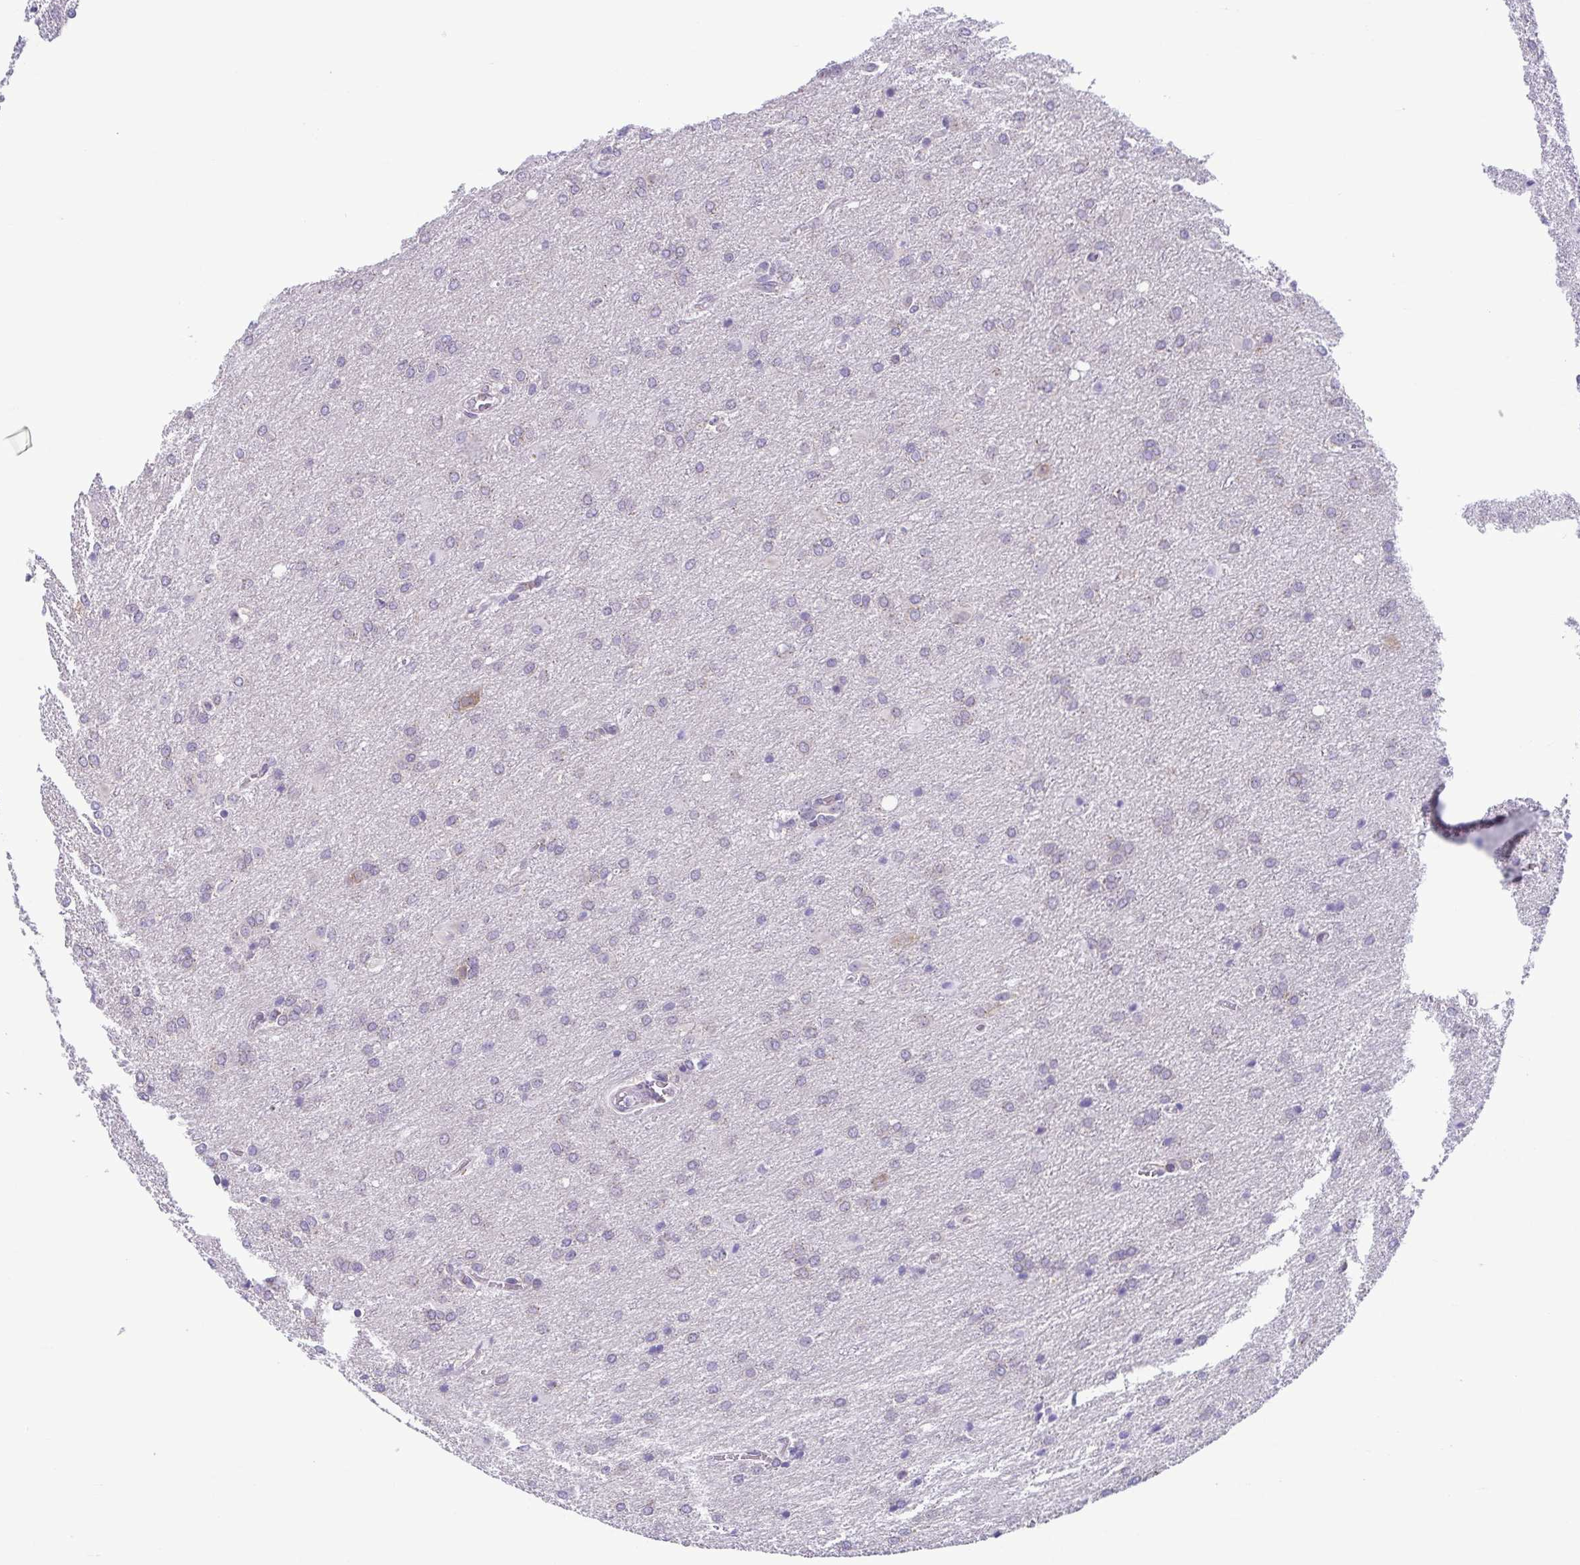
{"staining": {"intensity": "negative", "quantity": "none", "location": "none"}, "tissue": "glioma", "cell_type": "Tumor cells", "image_type": "cancer", "snomed": [{"axis": "morphology", "description": "Glioma, malignant, High grade"}, {"axis": "topography", "description": "Brain"}], "caption": "Tumor cells show no significant staining in glioma.", "gene": "TMEM108", "patient": {"sex": "male", "age": 68}}